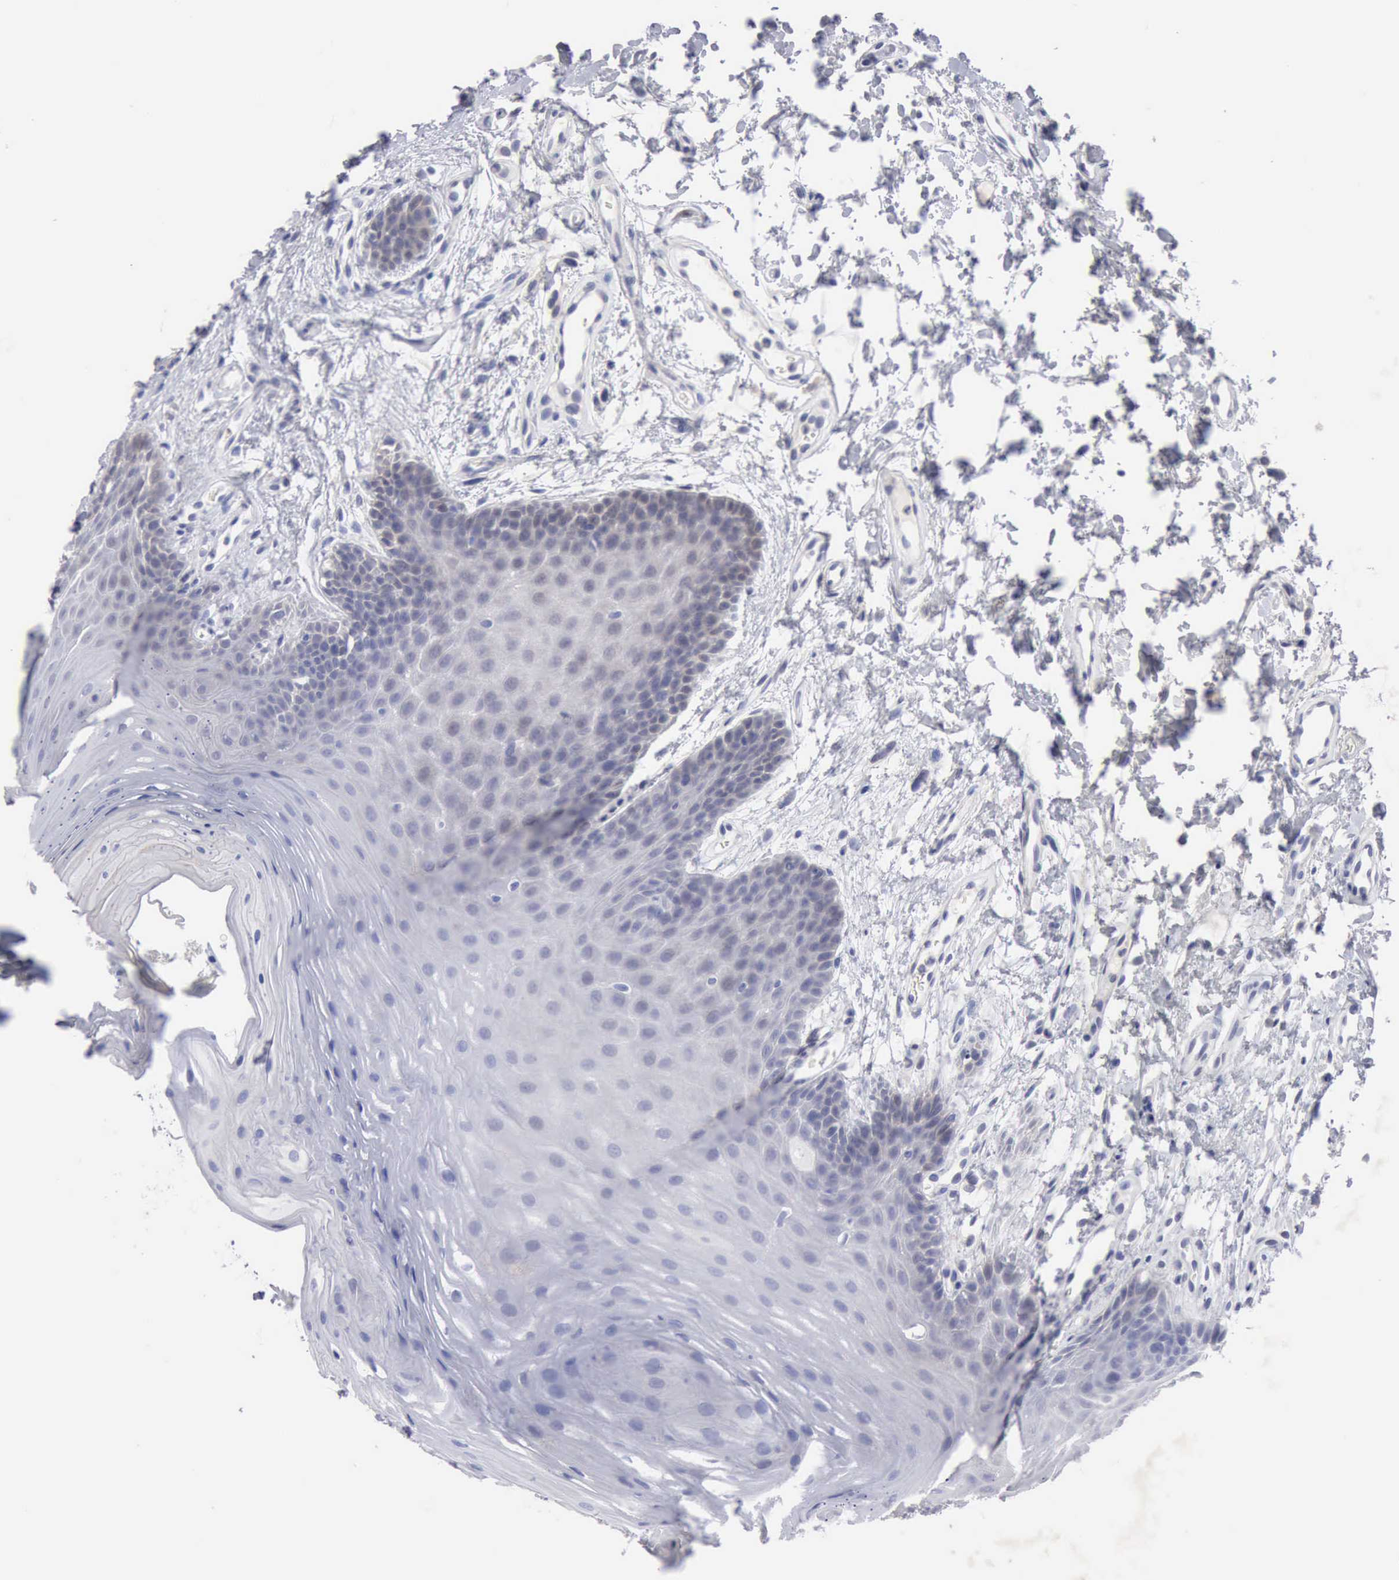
{"staining": {"intensity": "weak", "quantity": "<25%", "location": "cytoplasmic/membranous,nuclear"}, "tissue": "oral mucosa", "cell_type": "Squamous epithelial cells", "image_type": "normal", "snomed": [{"axis": "morphology", "description": "Normal tissue, NOS"}, {"axis": "topography", "description": "Oral tissue"}], "caption": "Human oral mucosa stained for a protein using immunohistochemistry (IHC) exhibits no staining in squamous epithelial cells.", "gene": "PTGR2", "patient": {"sex": "male", "age": 62}}